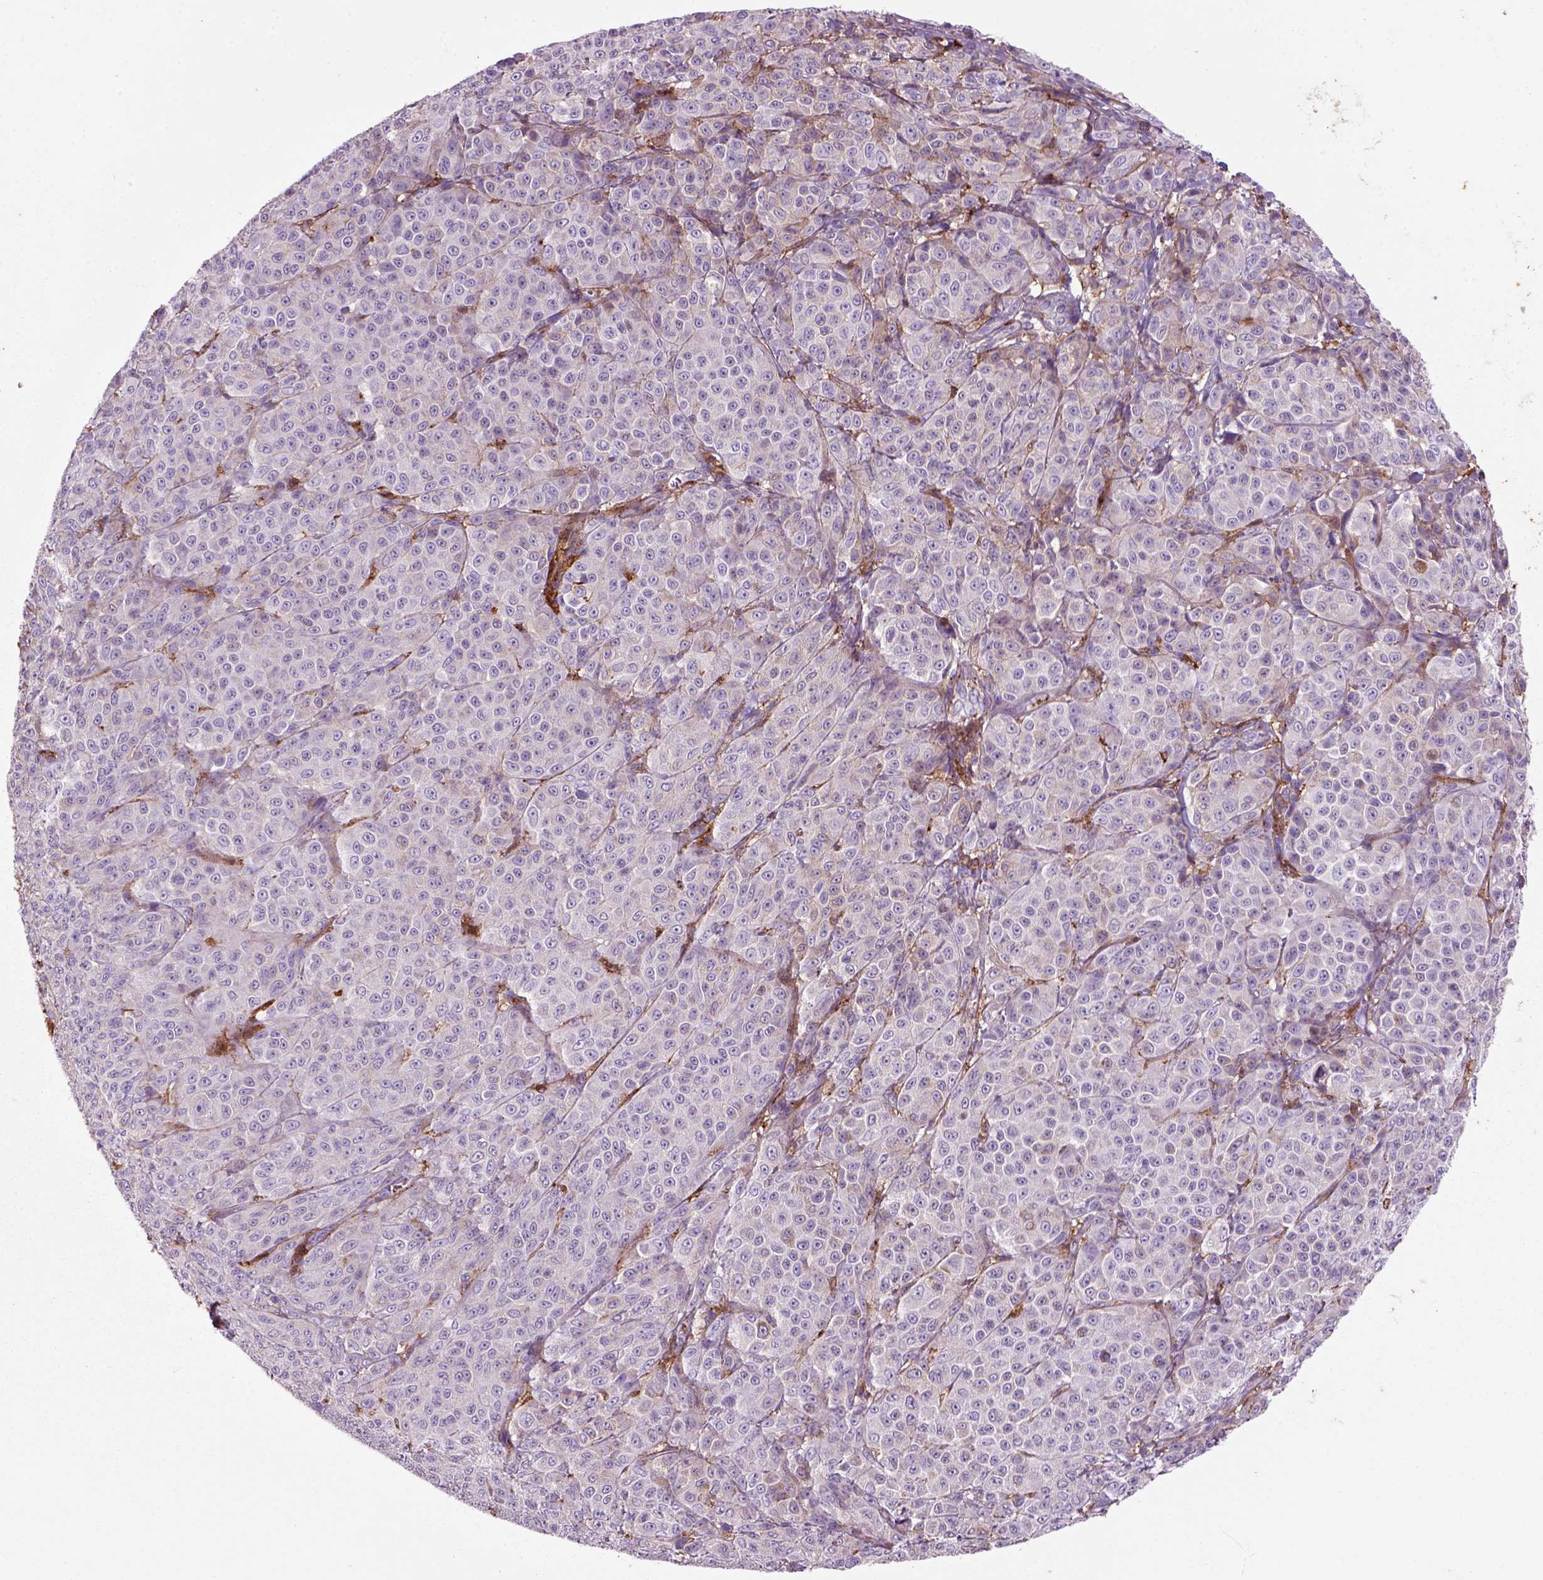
{"staining": {"intensity": "moderate", "quantity": "25%-75%", "location": "cytoplasmic/membranous"}, "tissue": "melanoma", "cell_type": "Tumor cells", "image_type": "cancer", "snomed": [{"axis": "morphology", "description": "Malignant melanoma, NOS"}, {"axis": "topography", "description": "Skin"}], "caption": "High-power microscopy captured an immunohistochemistry (IHC) histopathology image of malignant melanoma, revealing moderate cytoplasmic/membranous expression in about 25%-75% of tumor cells.", "gene": "MARCKS", "patient": {"sex": "male", "age": 89}}